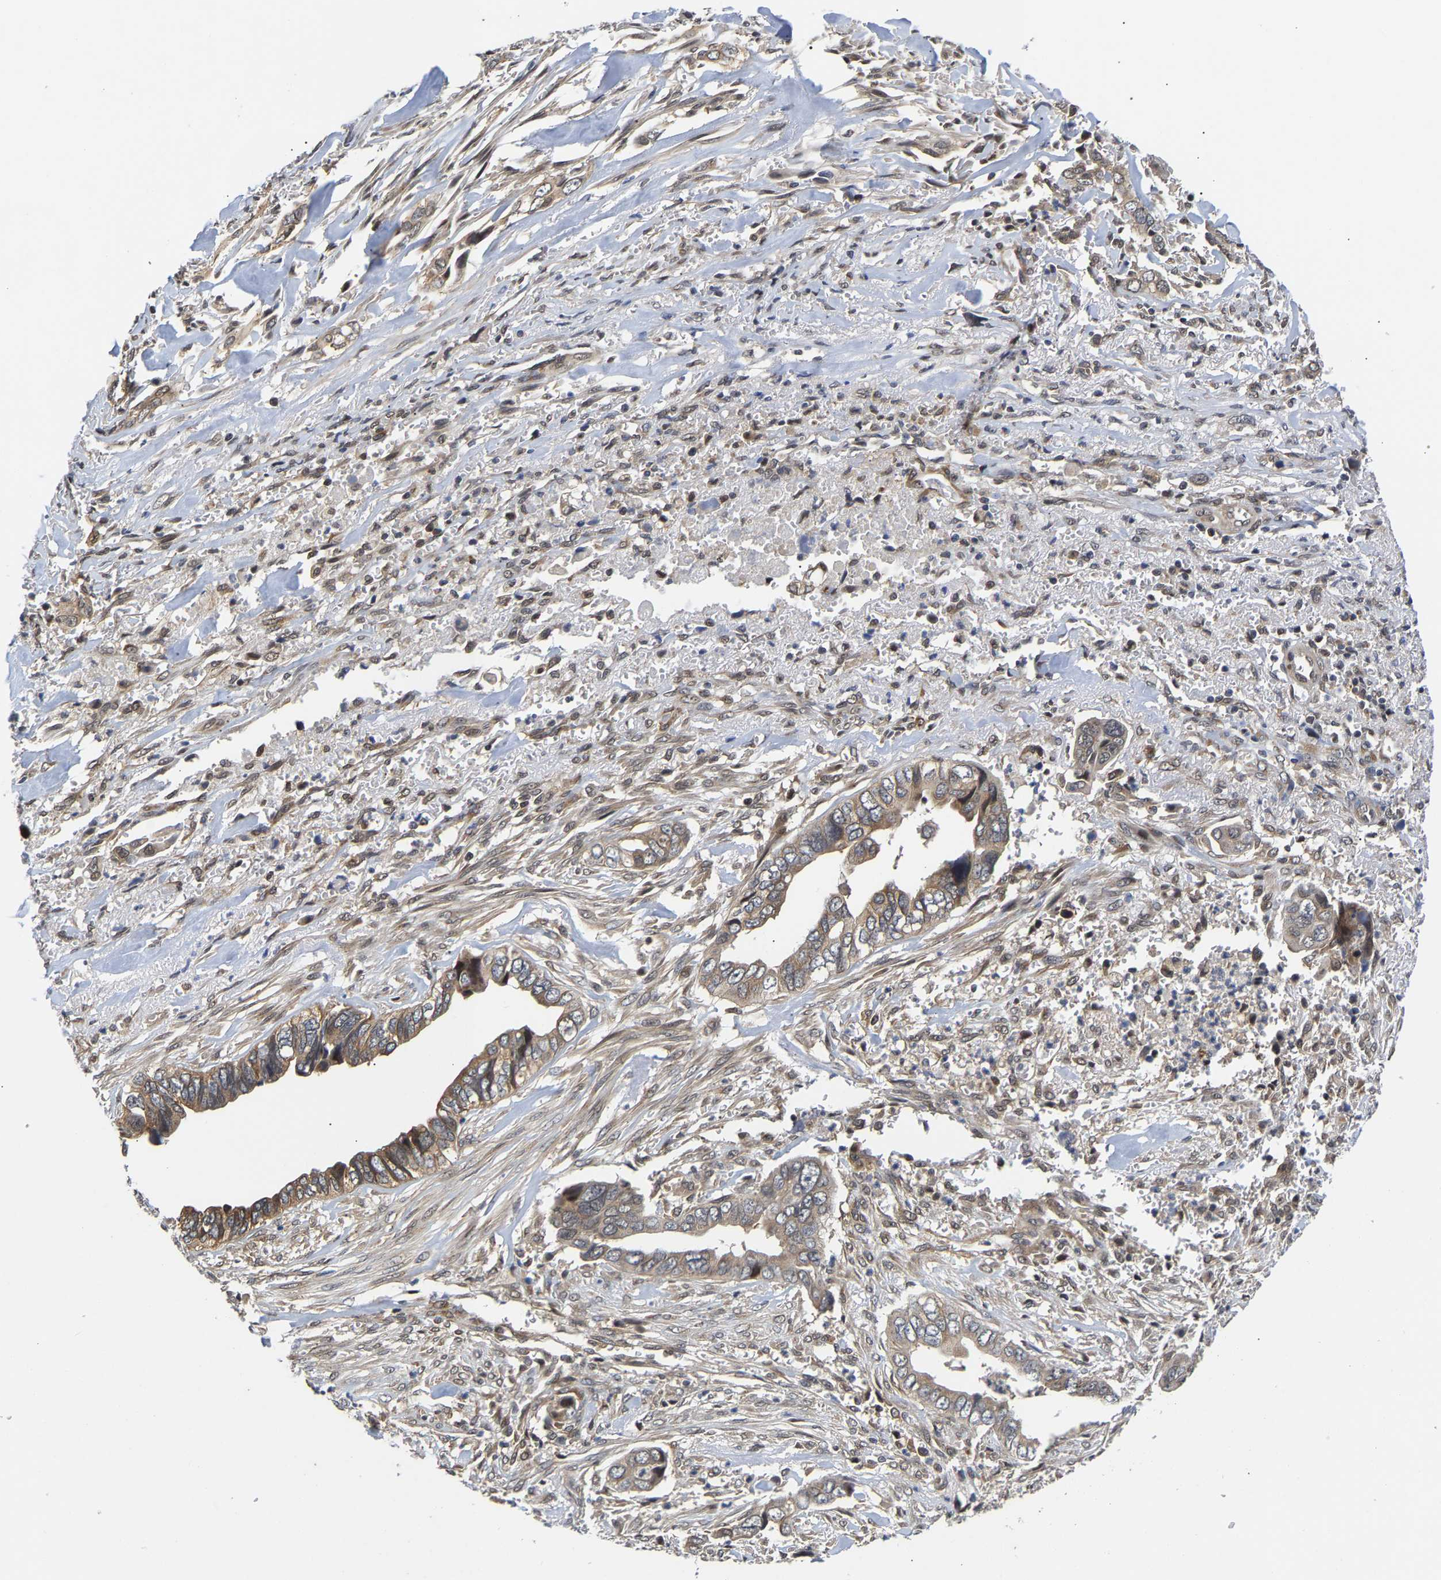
{"staining": {"intensity": "weak", "quantity": ">75%", "location": "cytoplasmic/membranous"}, "tissue": "liver cancer", "cell_type": "Tumor cells", "image_type": "cancer", "snomed": [{"axis": "morphology", "description": "Cholangiocarcinoma"}, {"axis": "topography", "description": "Liver"}], "caption": "Cholangiocarcinoma (liver) was stained to show a protein in brown. There is low levels of weak cytoplasmic/membranous staining in approximately >75% of tumor cells.", "gene": "CLIP2", "patient": {"sex": "female", "age": 79}}